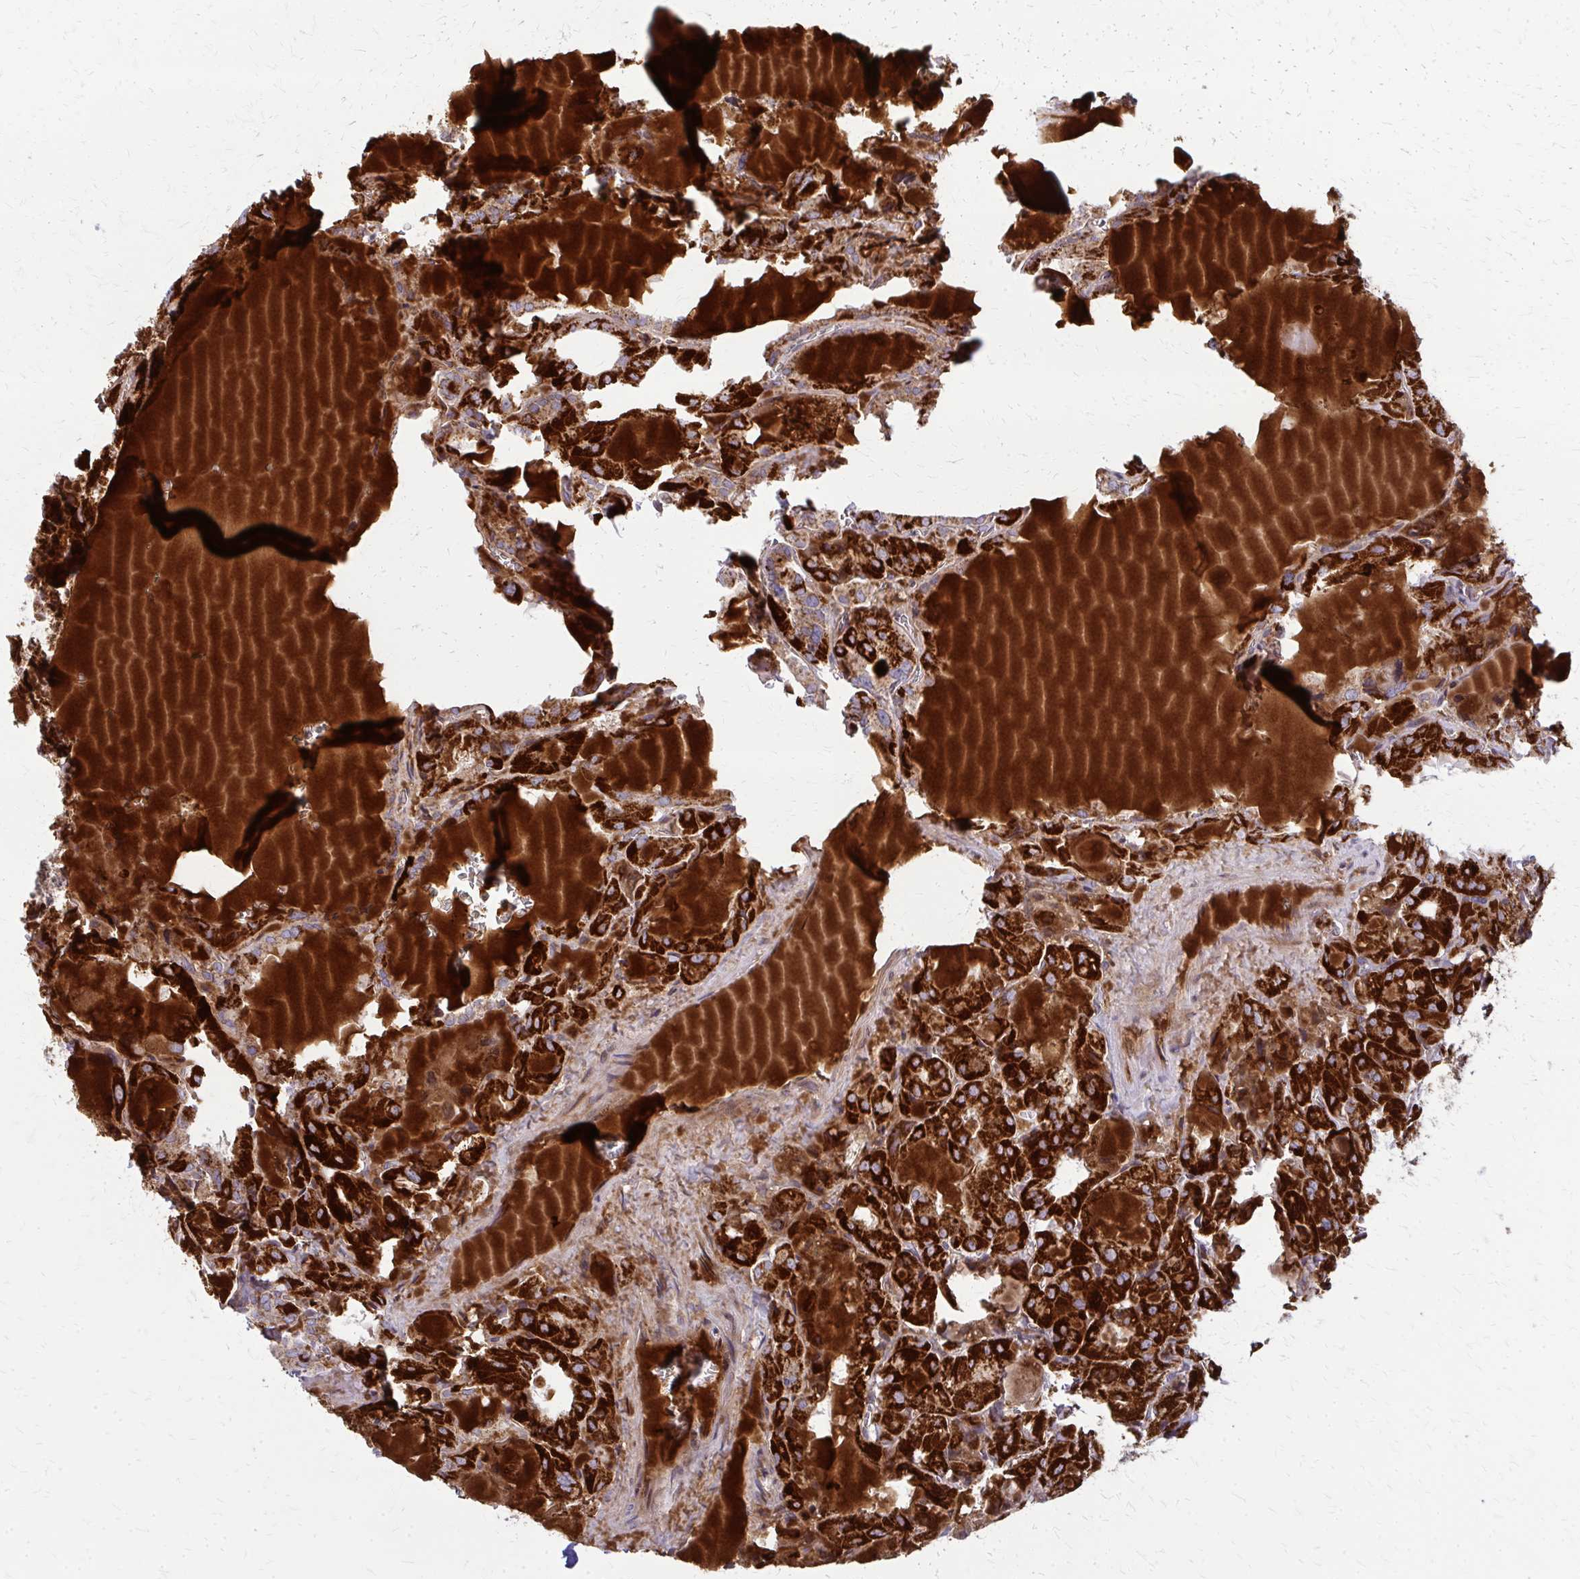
{"staining": {"intensity": "strong", "quantity": ">75%", "location": "cytoplasmic/membranous"}, "tissue": "thyroid cancer", "cell_type": "Tumor cells", "image_type": "cancer", "snomed": [{"axis": "morphology", "description": "Papillary adenocarcinoma, NOS"}, {"axis": "topography", "description": "Thyroid gland"}], "caption": "An image of thyroid papillary adenocarcinoma stained for a protein exhibits strong cytoplasmic/membranous brown staining in tumor cells.", "gene": "MCCC1", "patient": {"sex": "male", "age": 87}}